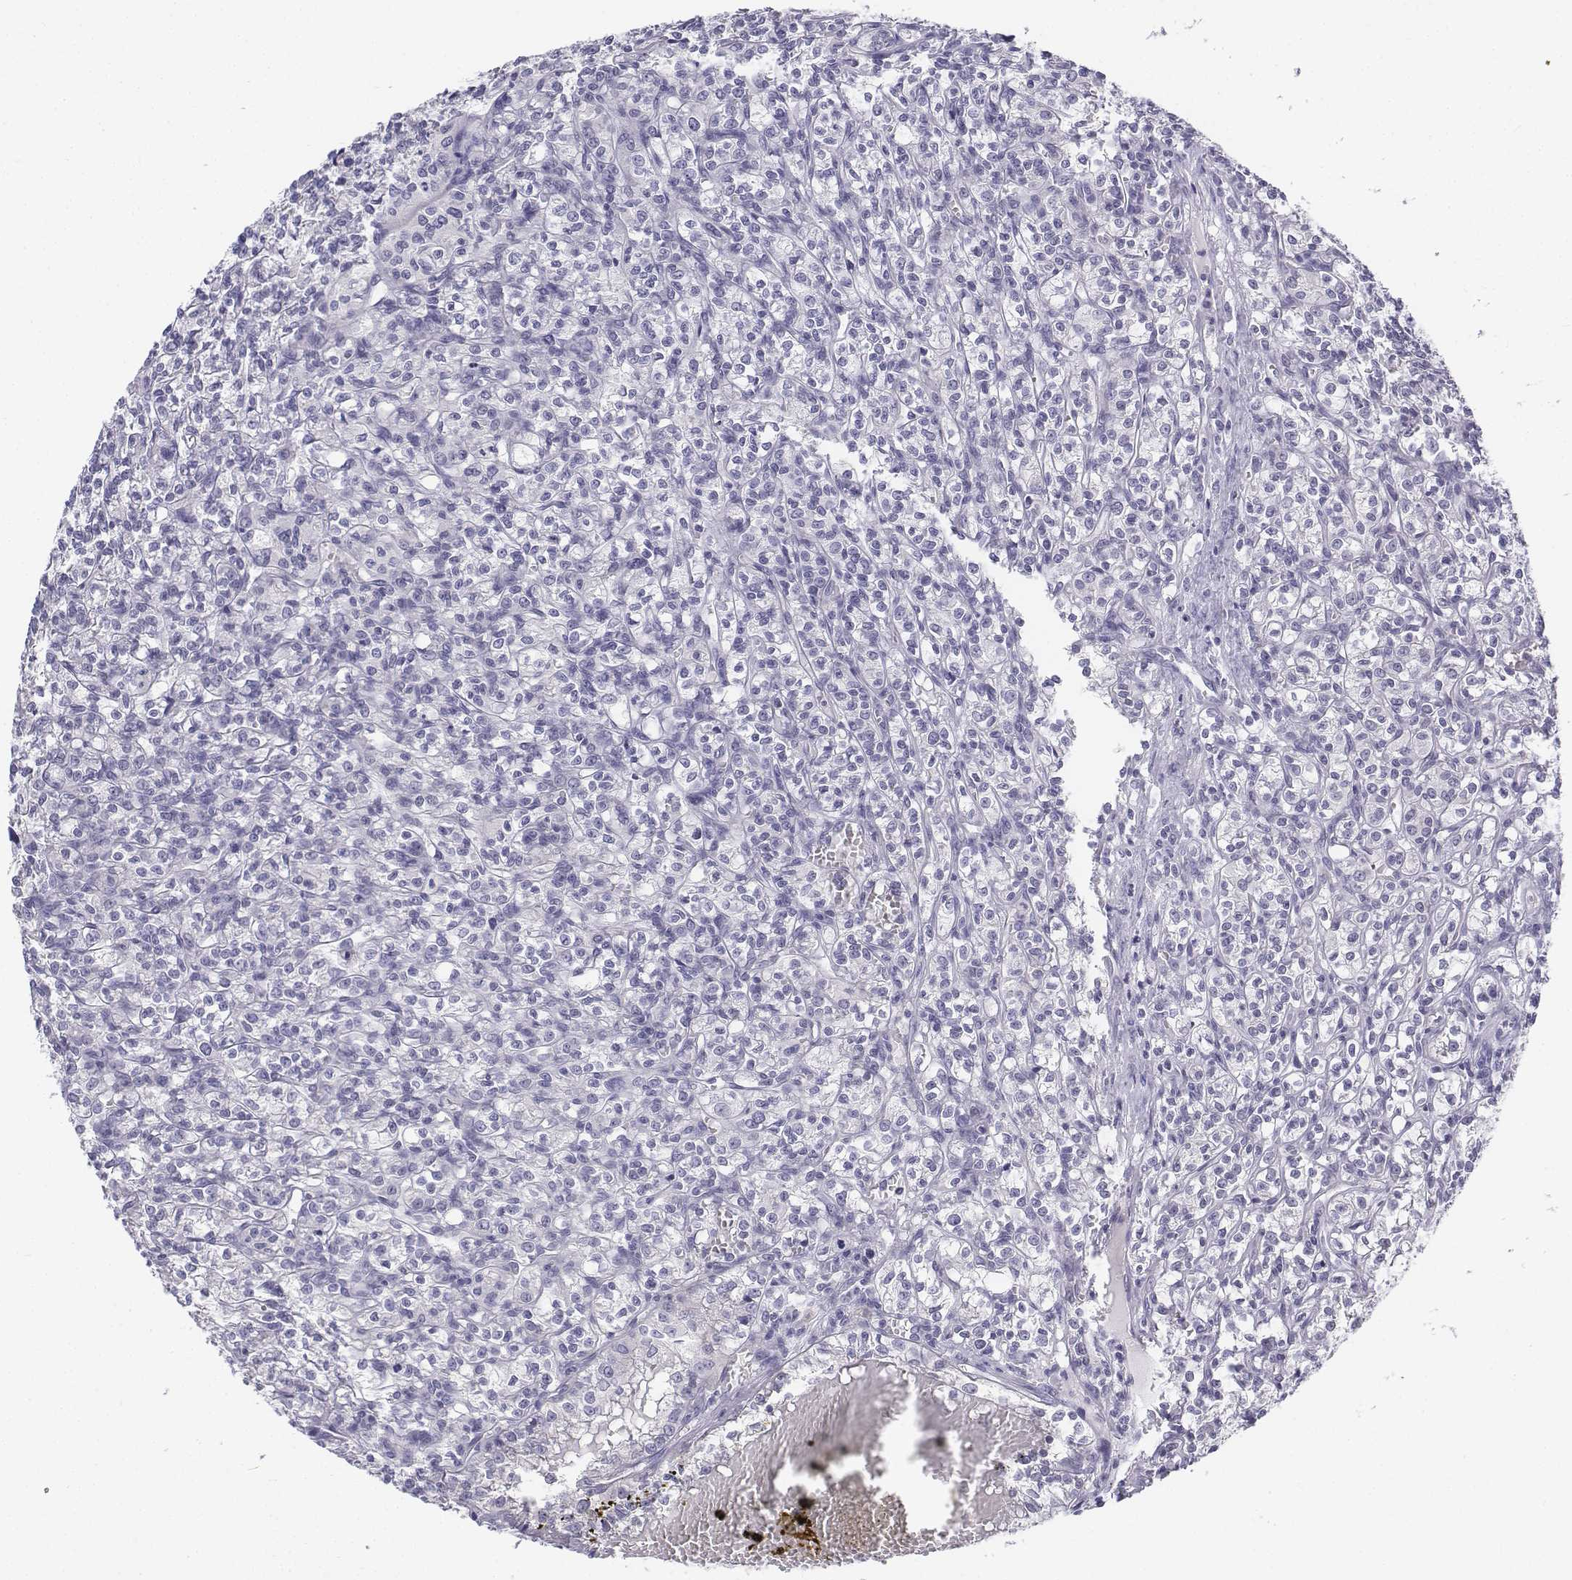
{"staining": {"intensity": "negative", "quantity": "none", "location": "none"}, "tissue": "renal cancer", "cell_type": "Tumor cells", "image_type": "cancer", "snomed": [{"axis": "morphology", "description": "Adenocarcinoma, NOS"}, {"axis": "topography", "description": "Kidney"}], "caption": "Renal adenocarcinoma was stained to show a protein in brown. There is no significant expression in tumor cells. (Brightfield microscopy of DAB IHC at high magnification).", "gene": "LGSN", "patient": {"sex": "male", "age": 36}}